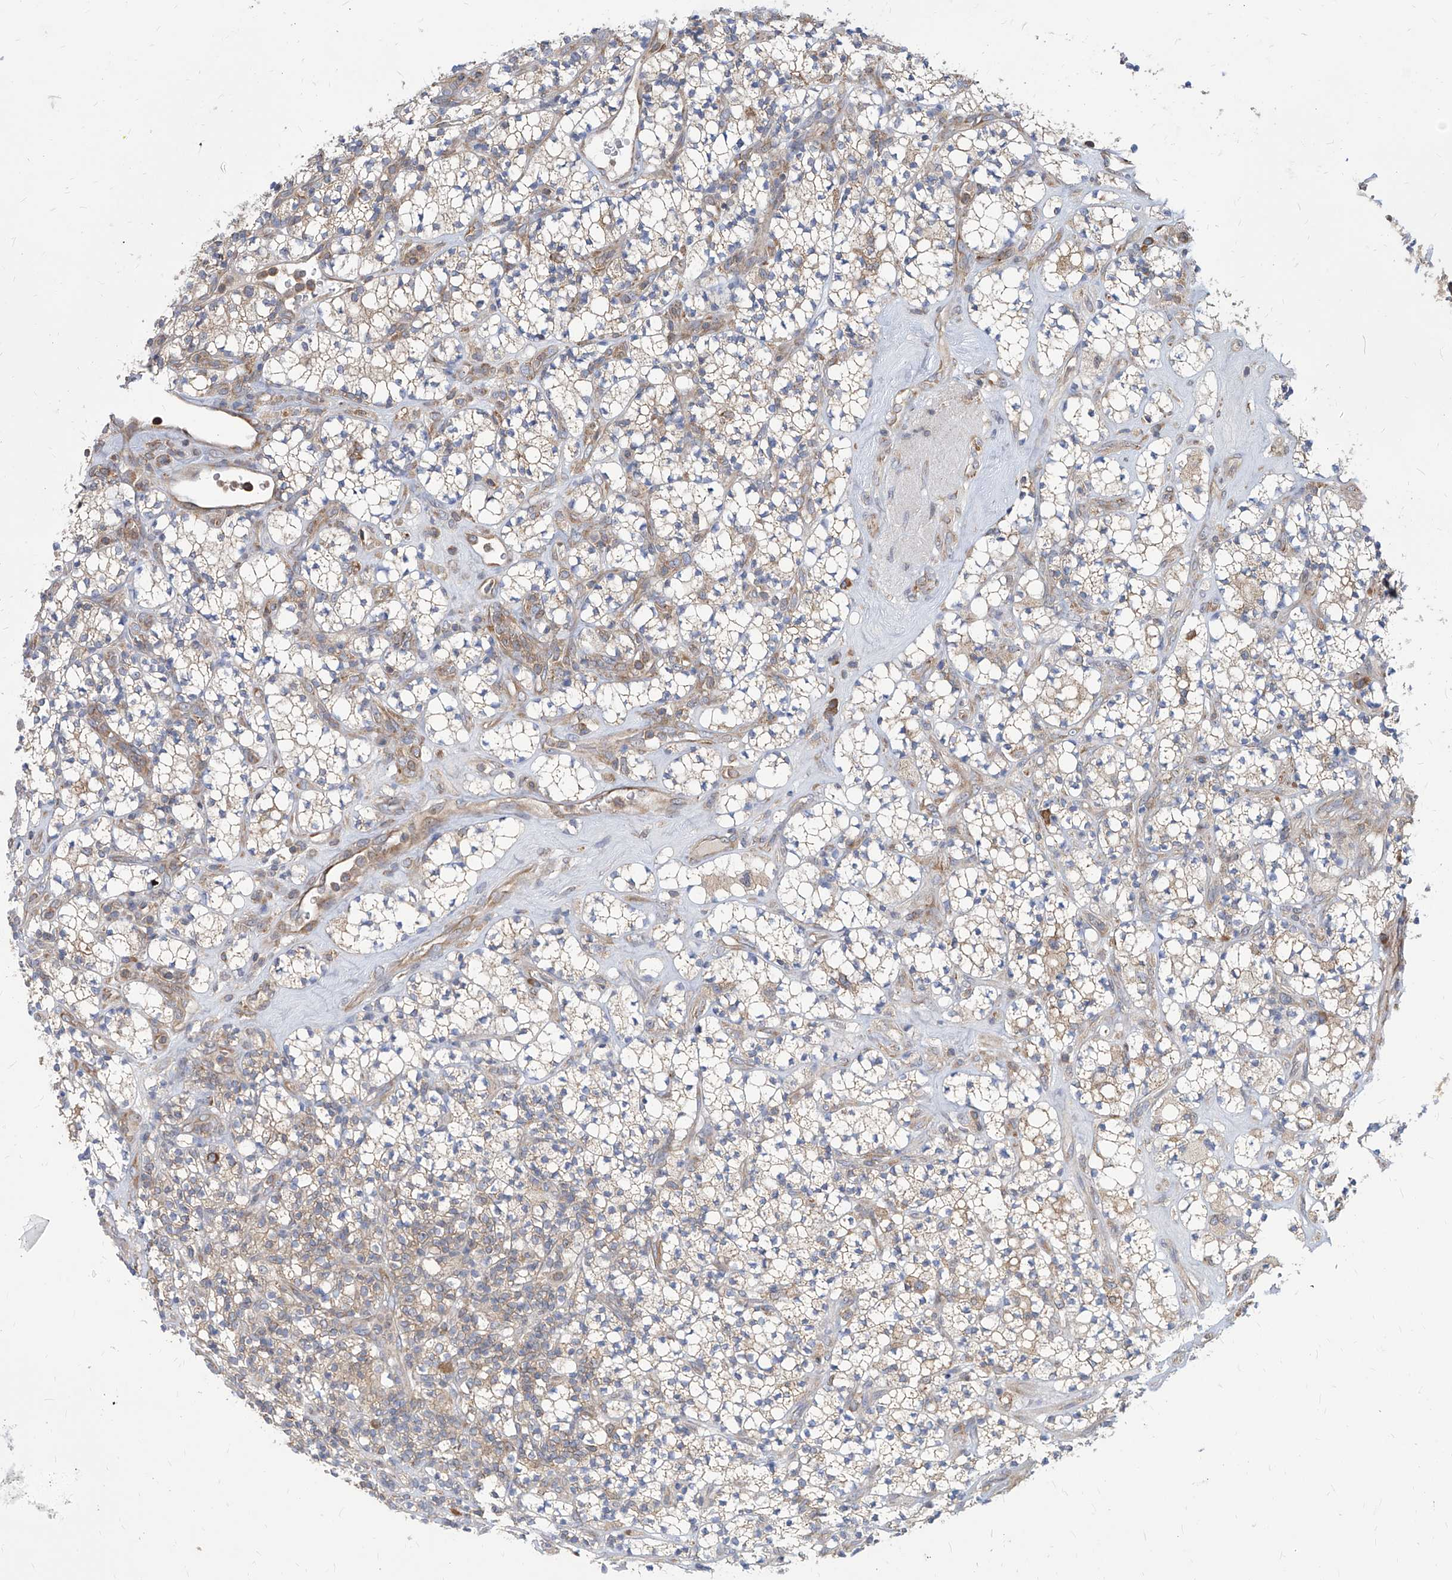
{"staining": {"intensity": "weak", "quantity": "25%-75%", "location": "cytoplasmic/membranous"}, "tissue": "renal cancer", "cell_type": "Tumor cells", "image_type": "cancer", "snomed": [{"axis": "morphology", "description": "Adenocarcinoma, NOS"}, {"axis": "topography", "description": "Kidney"}], "caption": "There is low levels of weak cytoplasmic/membranous expression in tumor cells of renal cancer (adenocarcinoma), as demonstrated by immunohistochemical staining (brown color).", "gene": "FAM83B", "patient": {"sex": "male", "age": 77}}